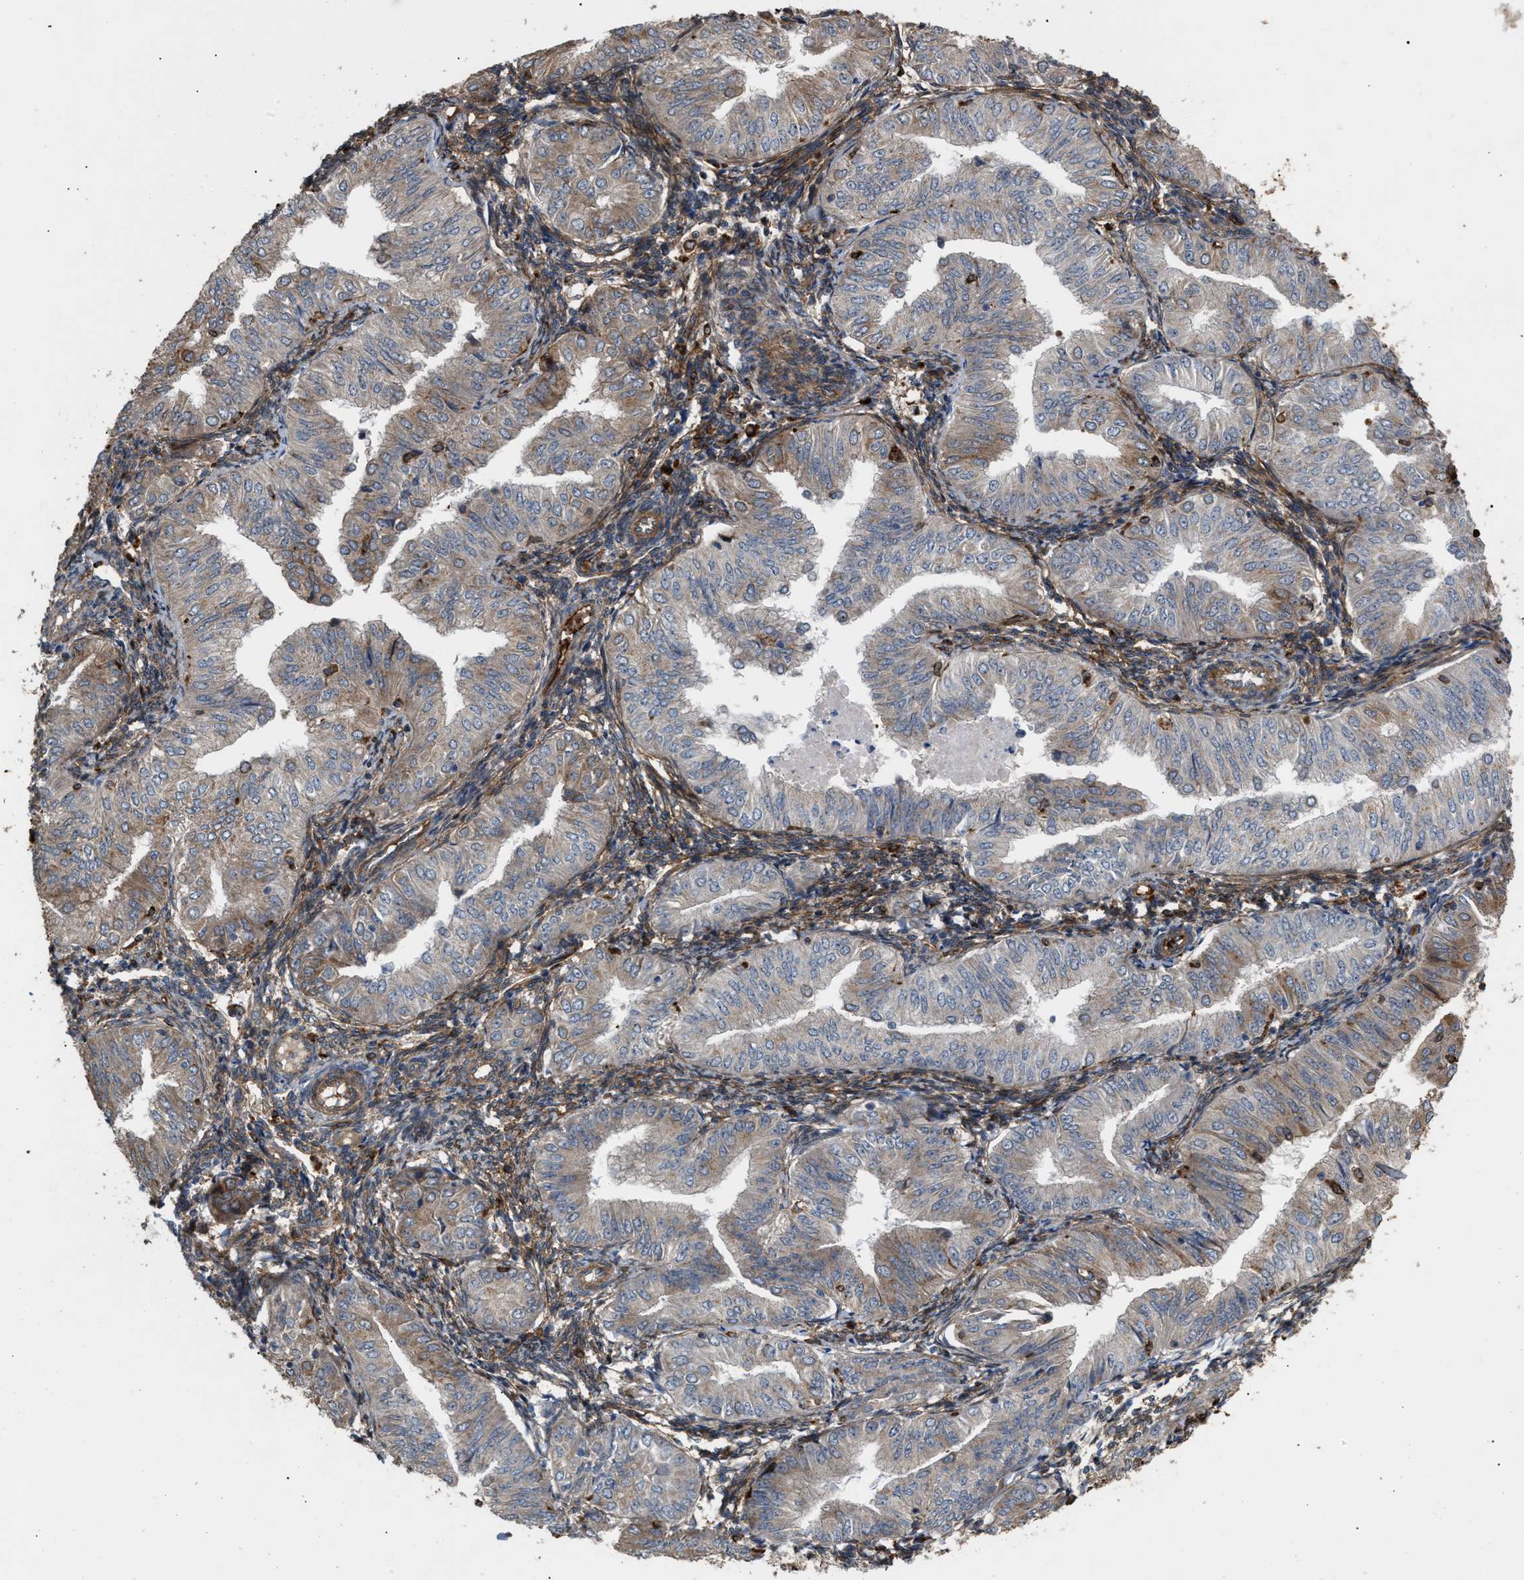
{"staining": {"intensity": "moderate", "quantity": "<25%", "location": "cytoplasmic/membranous"}, "tissue": "endometrial cancer", "cell_type": "Tumor cells", "image_type": "cancer", "snomed": [{"axis": "morphology", "description": "Normal tissue, NOS"}, {"axis": "morphology", "description": "Adenocarcinoma, NOS"}, {"axis": "topography", "description": "Endometrium"}], "caption": "Brown immunohistochemical staining in endometrial adenocarcinoma exhibits moderate cytoplasmic/membranous staining in approximately <25% of tumor cells. (DAB IHC with brightfield microscopy, high magnification).", "gene": "GCC1", "patient": {"sex": "female", "age": 53}}